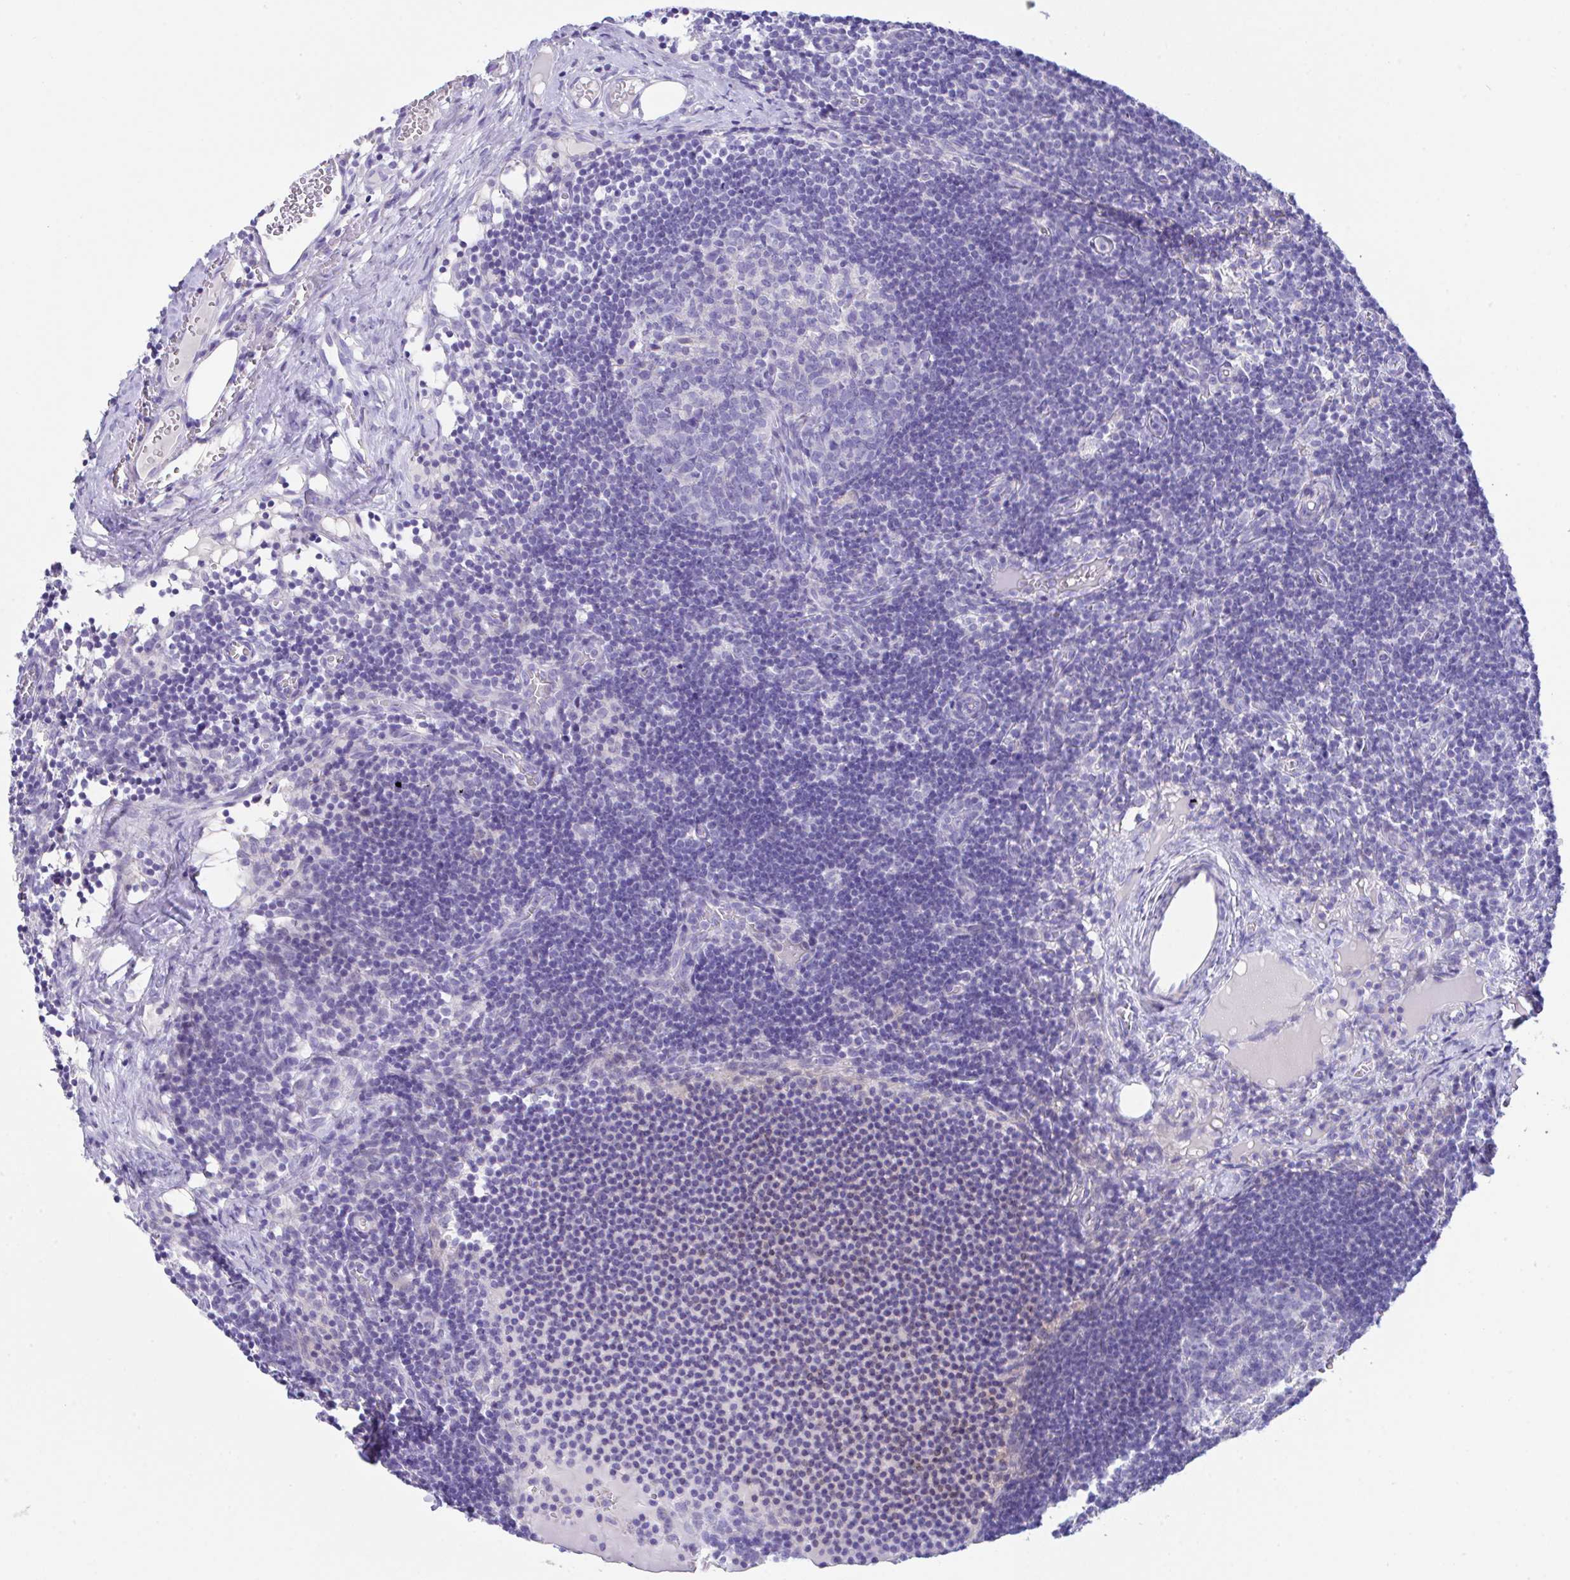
{"staining": {"intensity": "negative", "quantity": "none", "location": "none"}, "tissue": "lymph node", "cell_type": "Germinal center cells", "image_type": "normal", "snomed": [{"axis": "morphology", "description": "Normal tissue, NOS"}, {"axis": "topography", "description": "Lymph node"}], "caption": "DAB immunohistochemical staining of unremarkable lymph node exhibits no significant expression in germinal center cells.", "gene": "SLC16A6", "patient": {"sex": "female", "age": 31}}